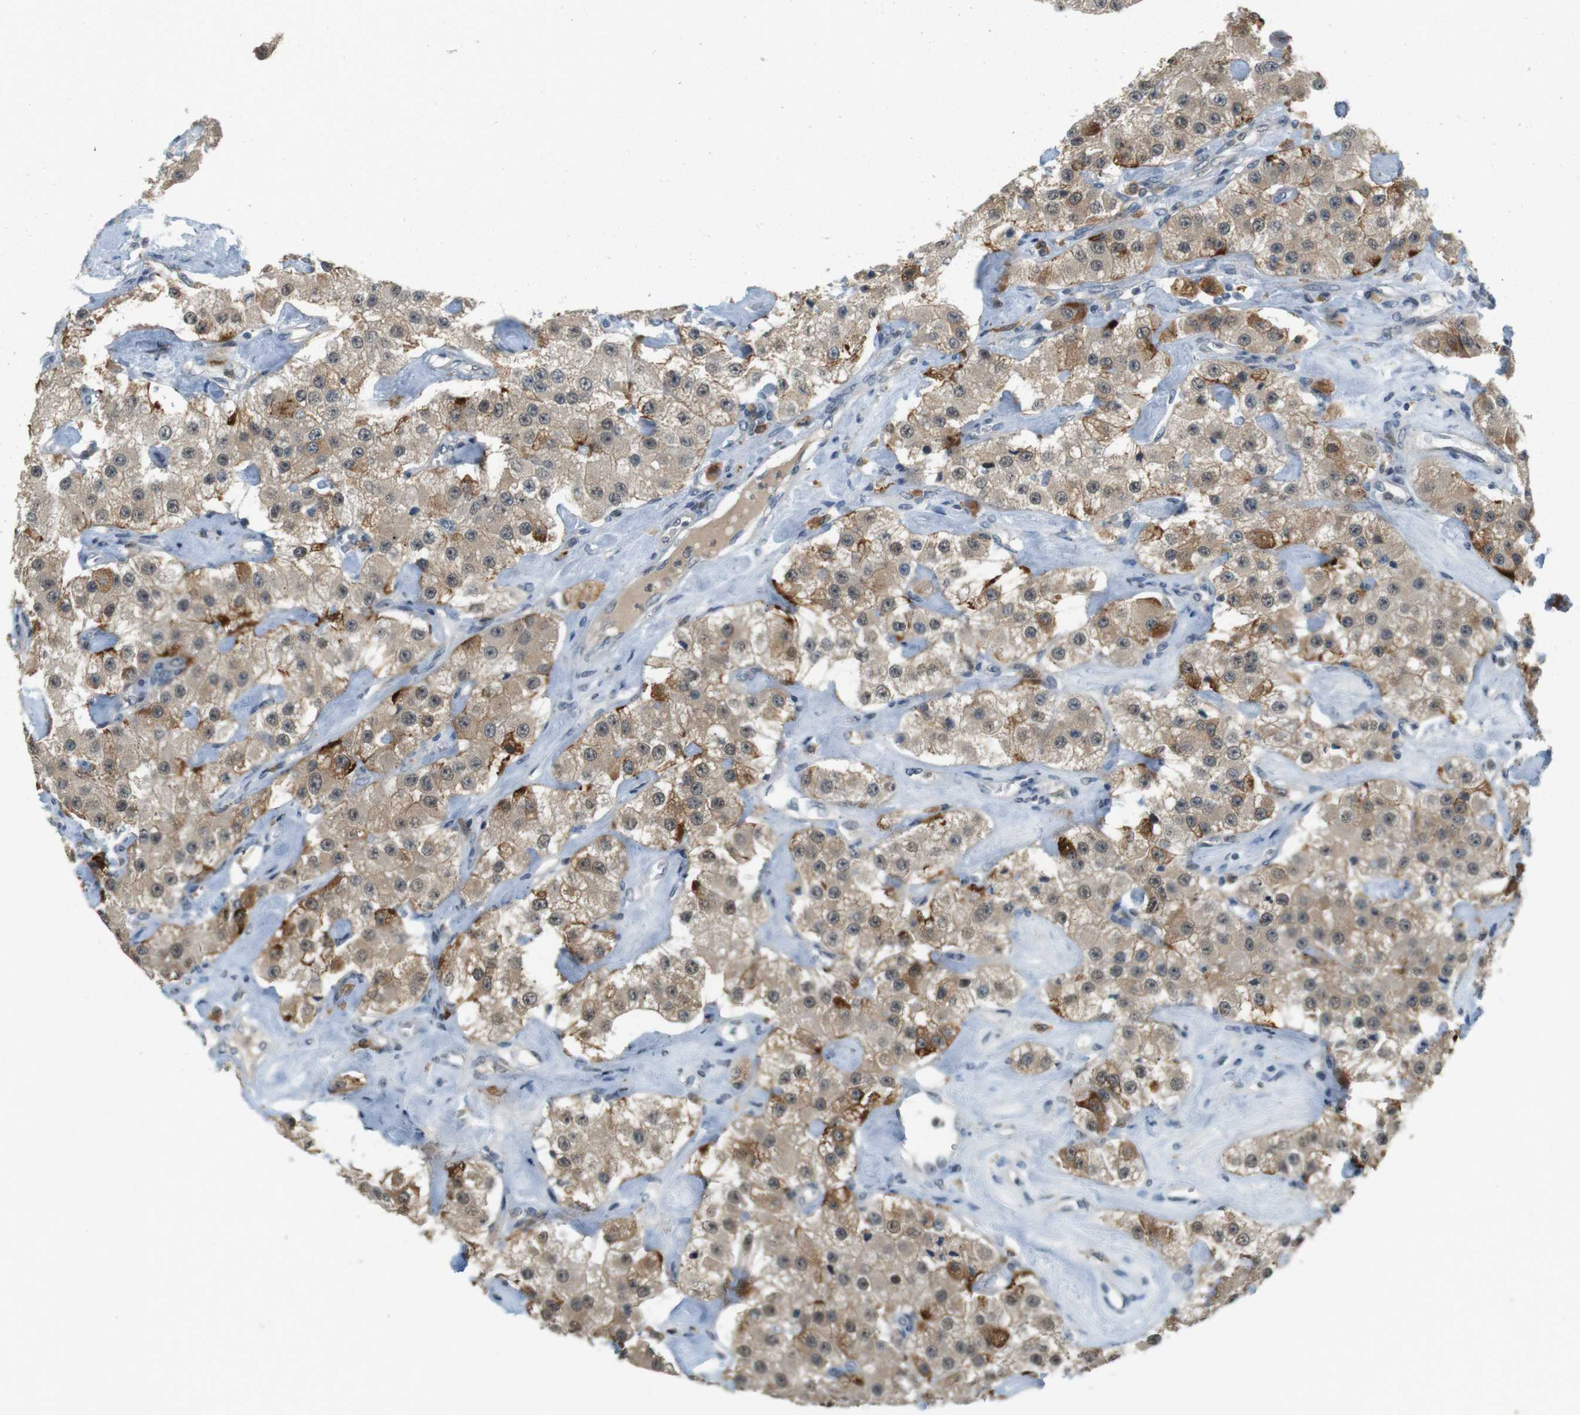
{"staining": {"intensity": "moderate", "quantity": ">75%", "location": "cytoplasmic/membranous"}, "tissue": "carcinoid", "cell_type": "Tumor cells", "image_type": "cancer", "snomed": [{"axis": "morphology", "description": "Carcinoid, malignant, NOS"}, {"axis": "topography", "description": "Pancreas"}], "caption": "A micrograph of carcinoid stained for a protein exhibits moderate cytoplasmic/membranous brown staining in tumor cells. The protein is shown in brown color, while the nuclei are stained blue.", "gene": "CDK14", "patient": {"sex": "male", "age": 41}}